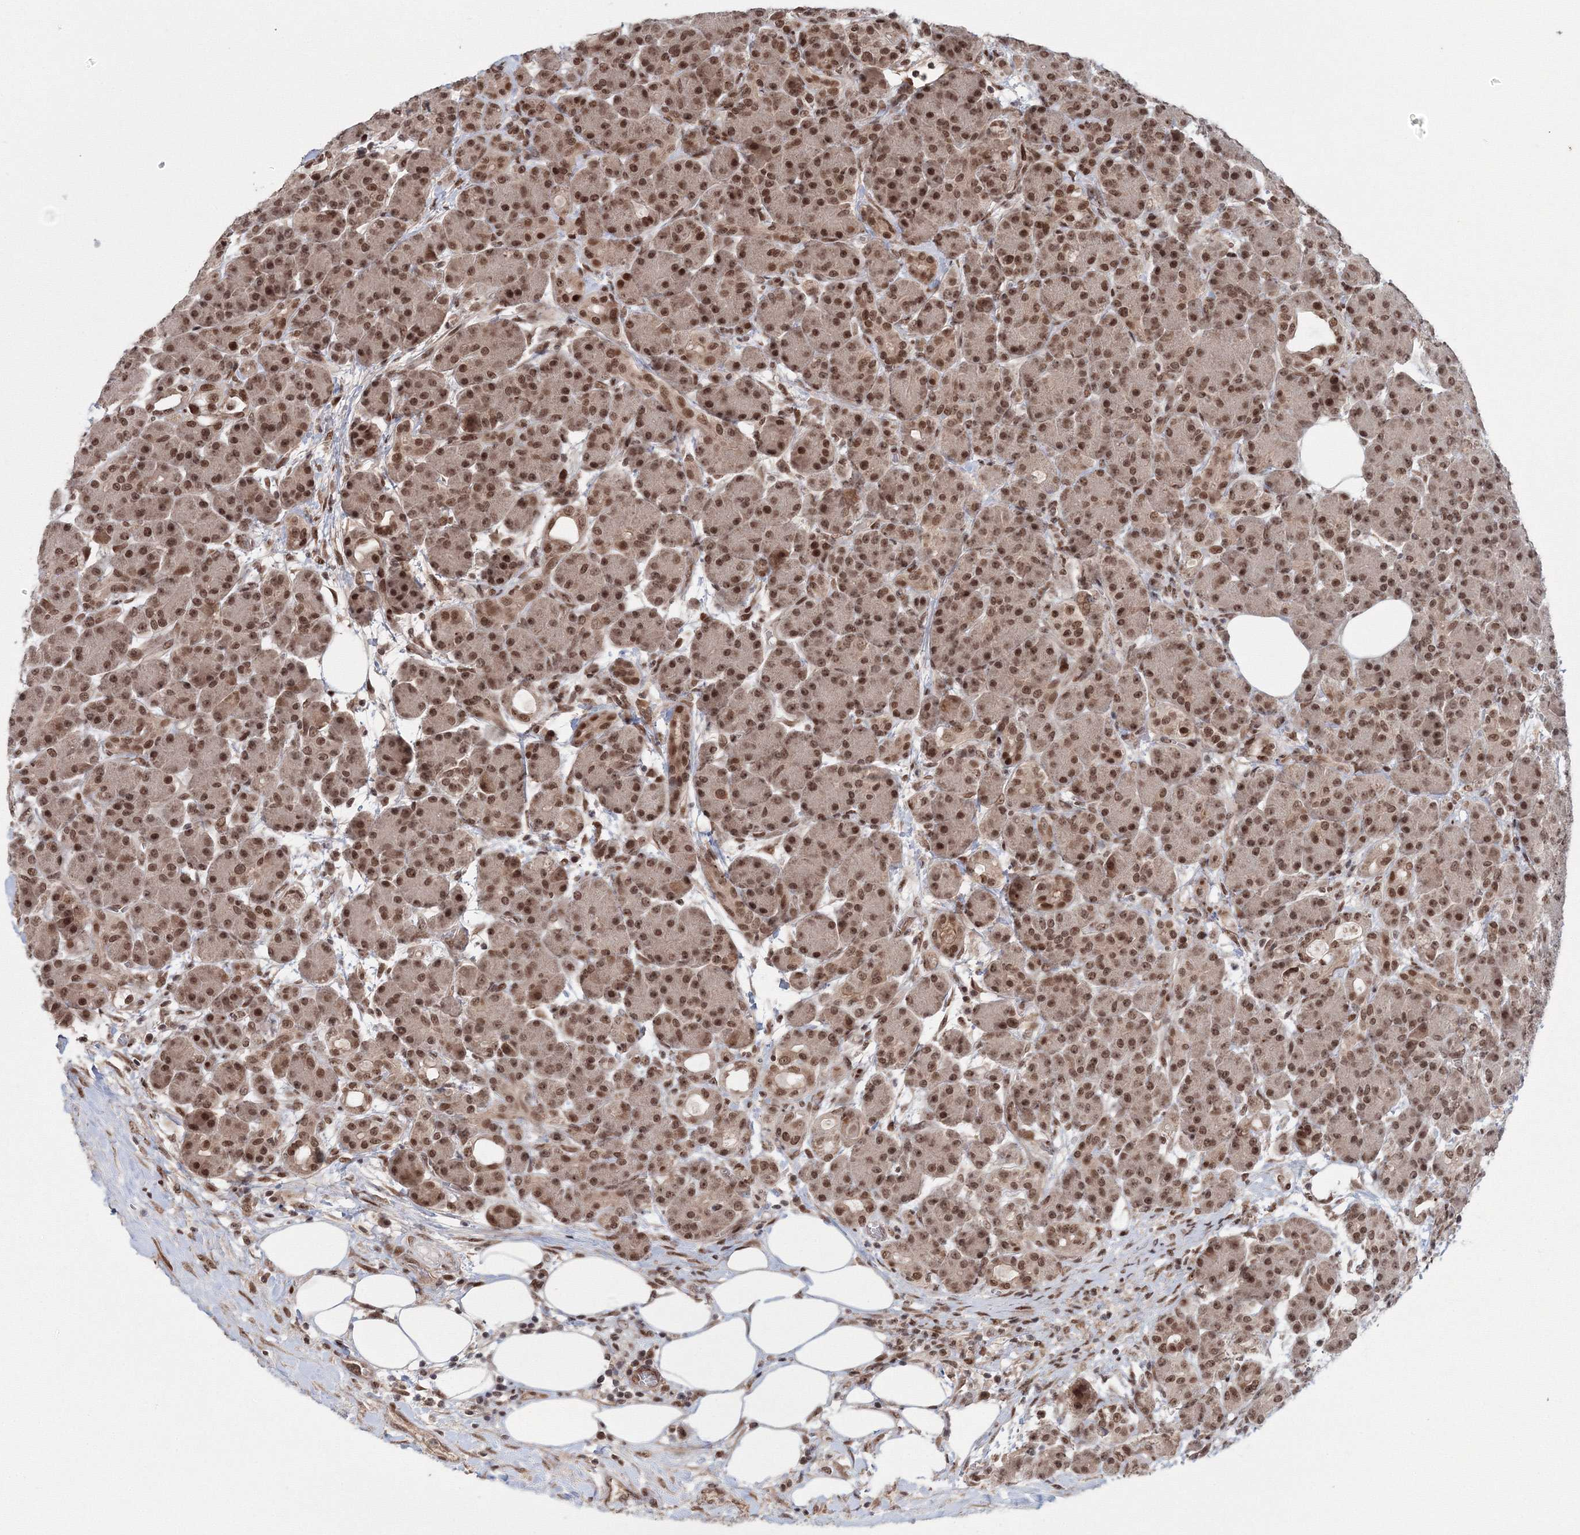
{"staining": {"intensity": "moderate", "quantity": ">75%", "location": "cytoplasmic/membranous,nuclear"}, "tissue": "pancreas", "cell_type": "Exocrine glandular cells", "image_type": "normal", "snomed": [{"axis": "morphology", "description": "Normal tissue, NOS"}, {"axis": "topography", "description": "Pancreas"}], "caption": "Protein expression analysis of normal pancreas displays moderate cytoplasmic/membranous,nuclear positivity in about >75% of exocrine glandular cells.", "gene": "NOA1", "patient": {"sex": "male", "age": 63}}